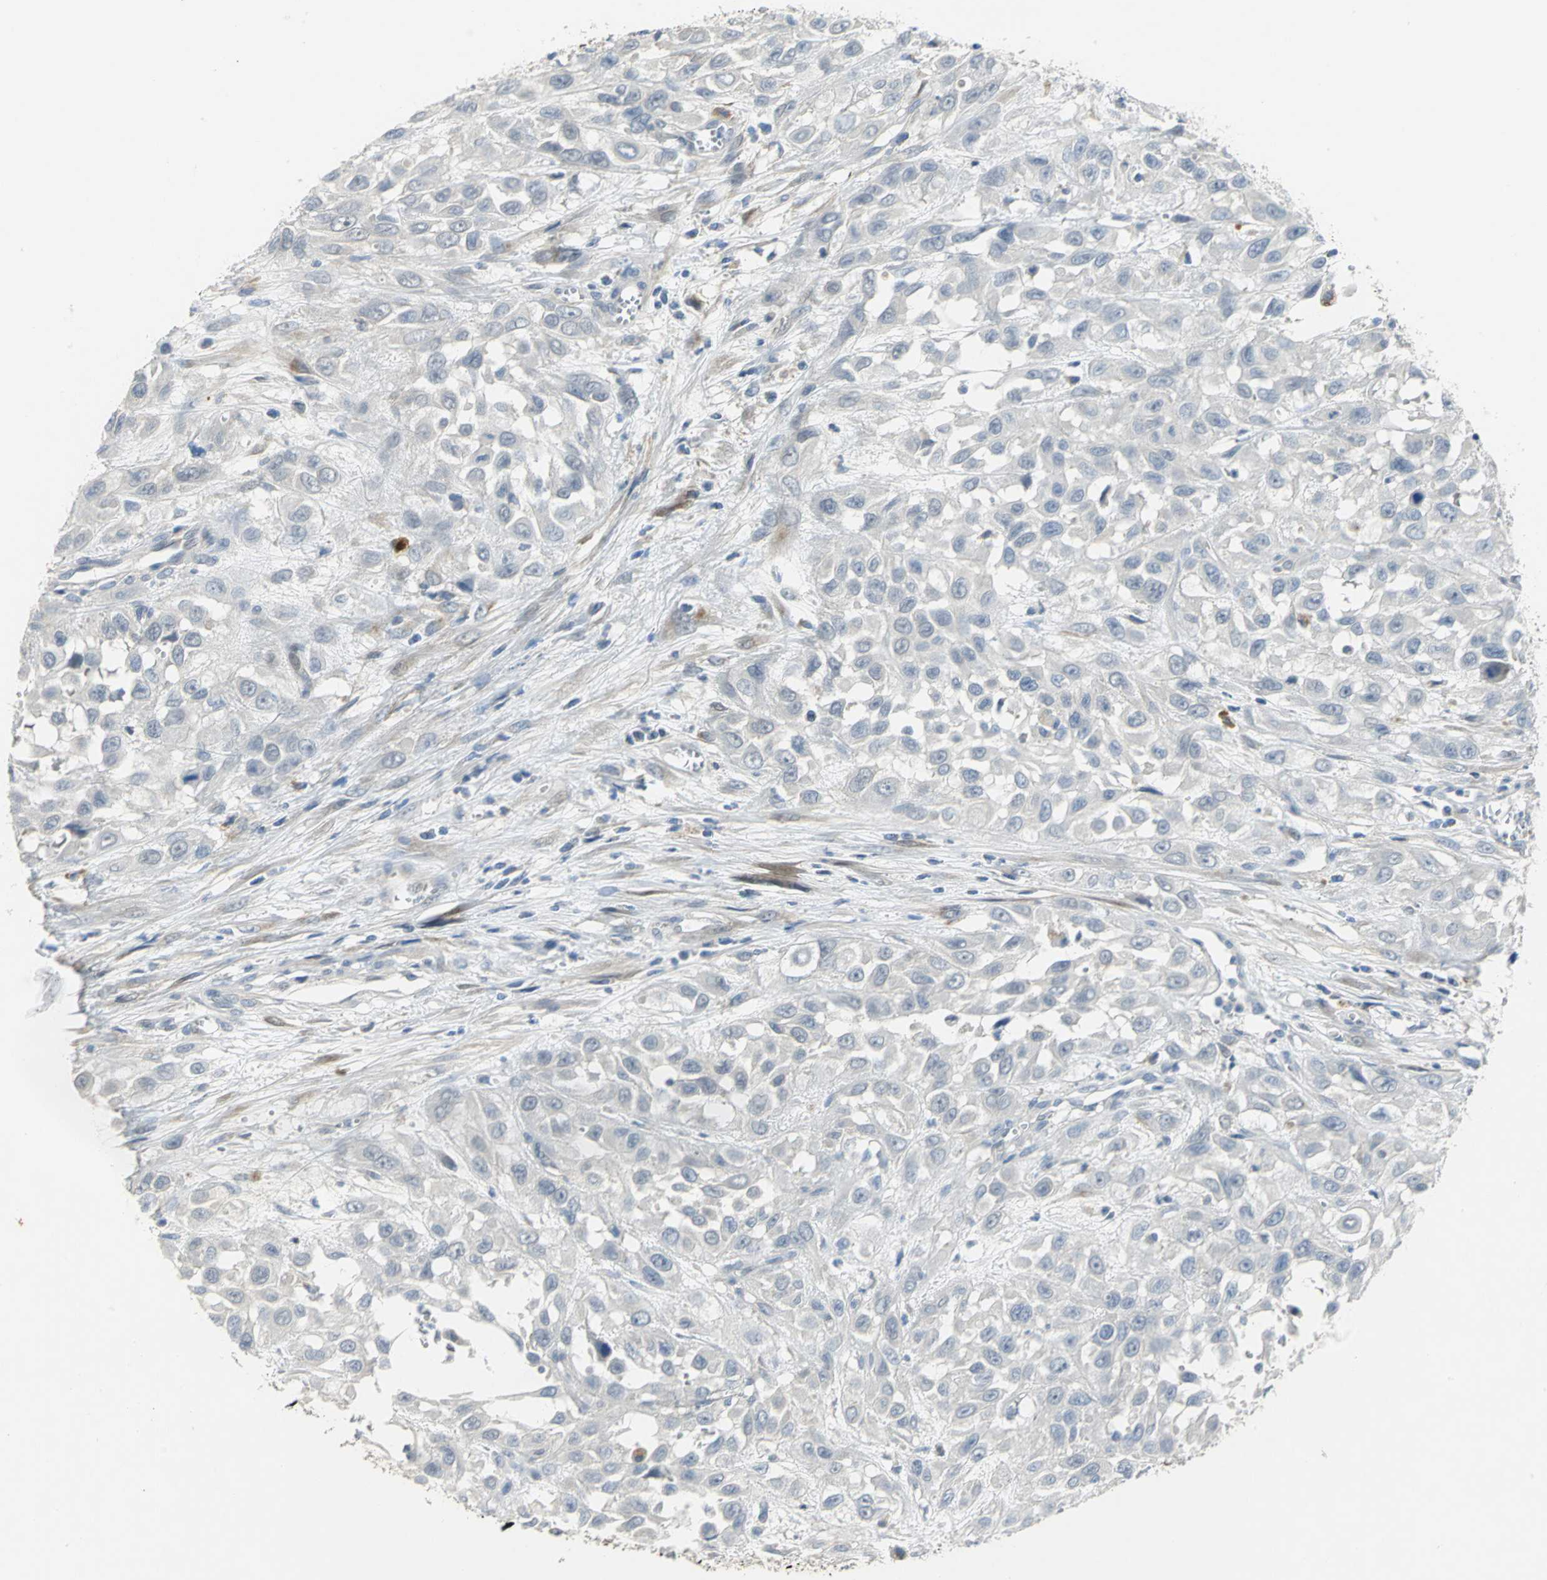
{"staining": {"intensity": "weak", "quantity": "<25%", "location": "cytoplasmic/membranous"}, "tissue": "urothelial cancer", "cell_type": "Tumor cells", "image_type": "cancer", "snomed": [{"axis": "morphology", "description": "Urothelial carcinoma, High grade"}, {"axis": "topography", "description": "Urinary bladder"}], "caption": "A high-resolution micrograph shows immunohistochemistry staining of urothelial carcinoma (high-grade), which displays no significant staining in tumor cells.", "gene": "IL17RB", "patient": {"sex": "male", "age": 57}}